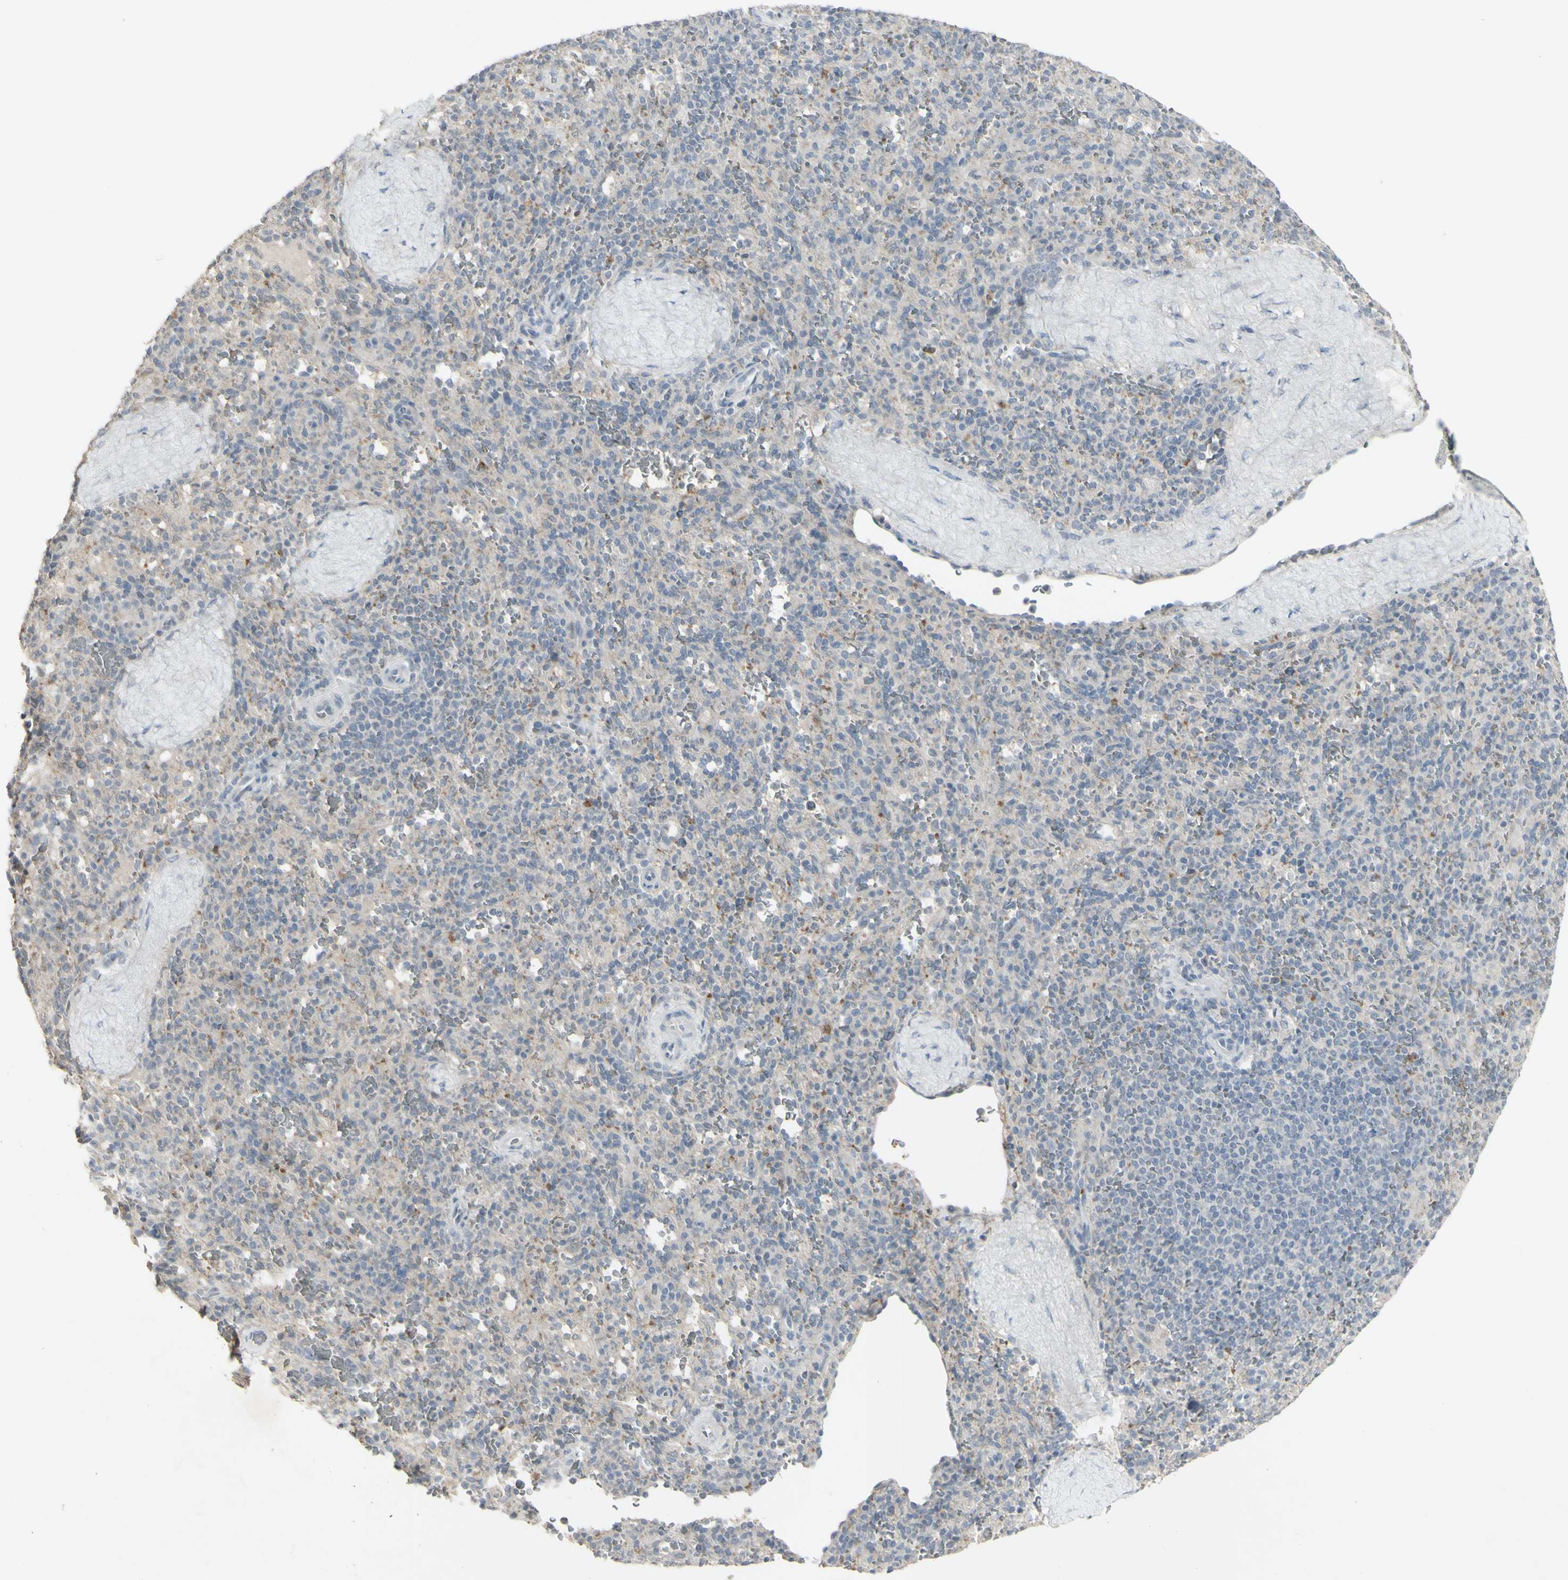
{"staining": {"intensity": "negative", "quantity": "none", "location": "none"}, "tissue": "spleen", "cell_type": "Cells in red pulp", "image_type": "normal", "snomed": [{"axis": "morphology", "description": "Normal tissue, NOS"}, {"axis": "topography", "description": "Spleen"}], "caption": "Cells in red pulp show no significant expression in benign spleen.", "gene": "C1orf116", "patient": {"sex": "male", "age": 36}}